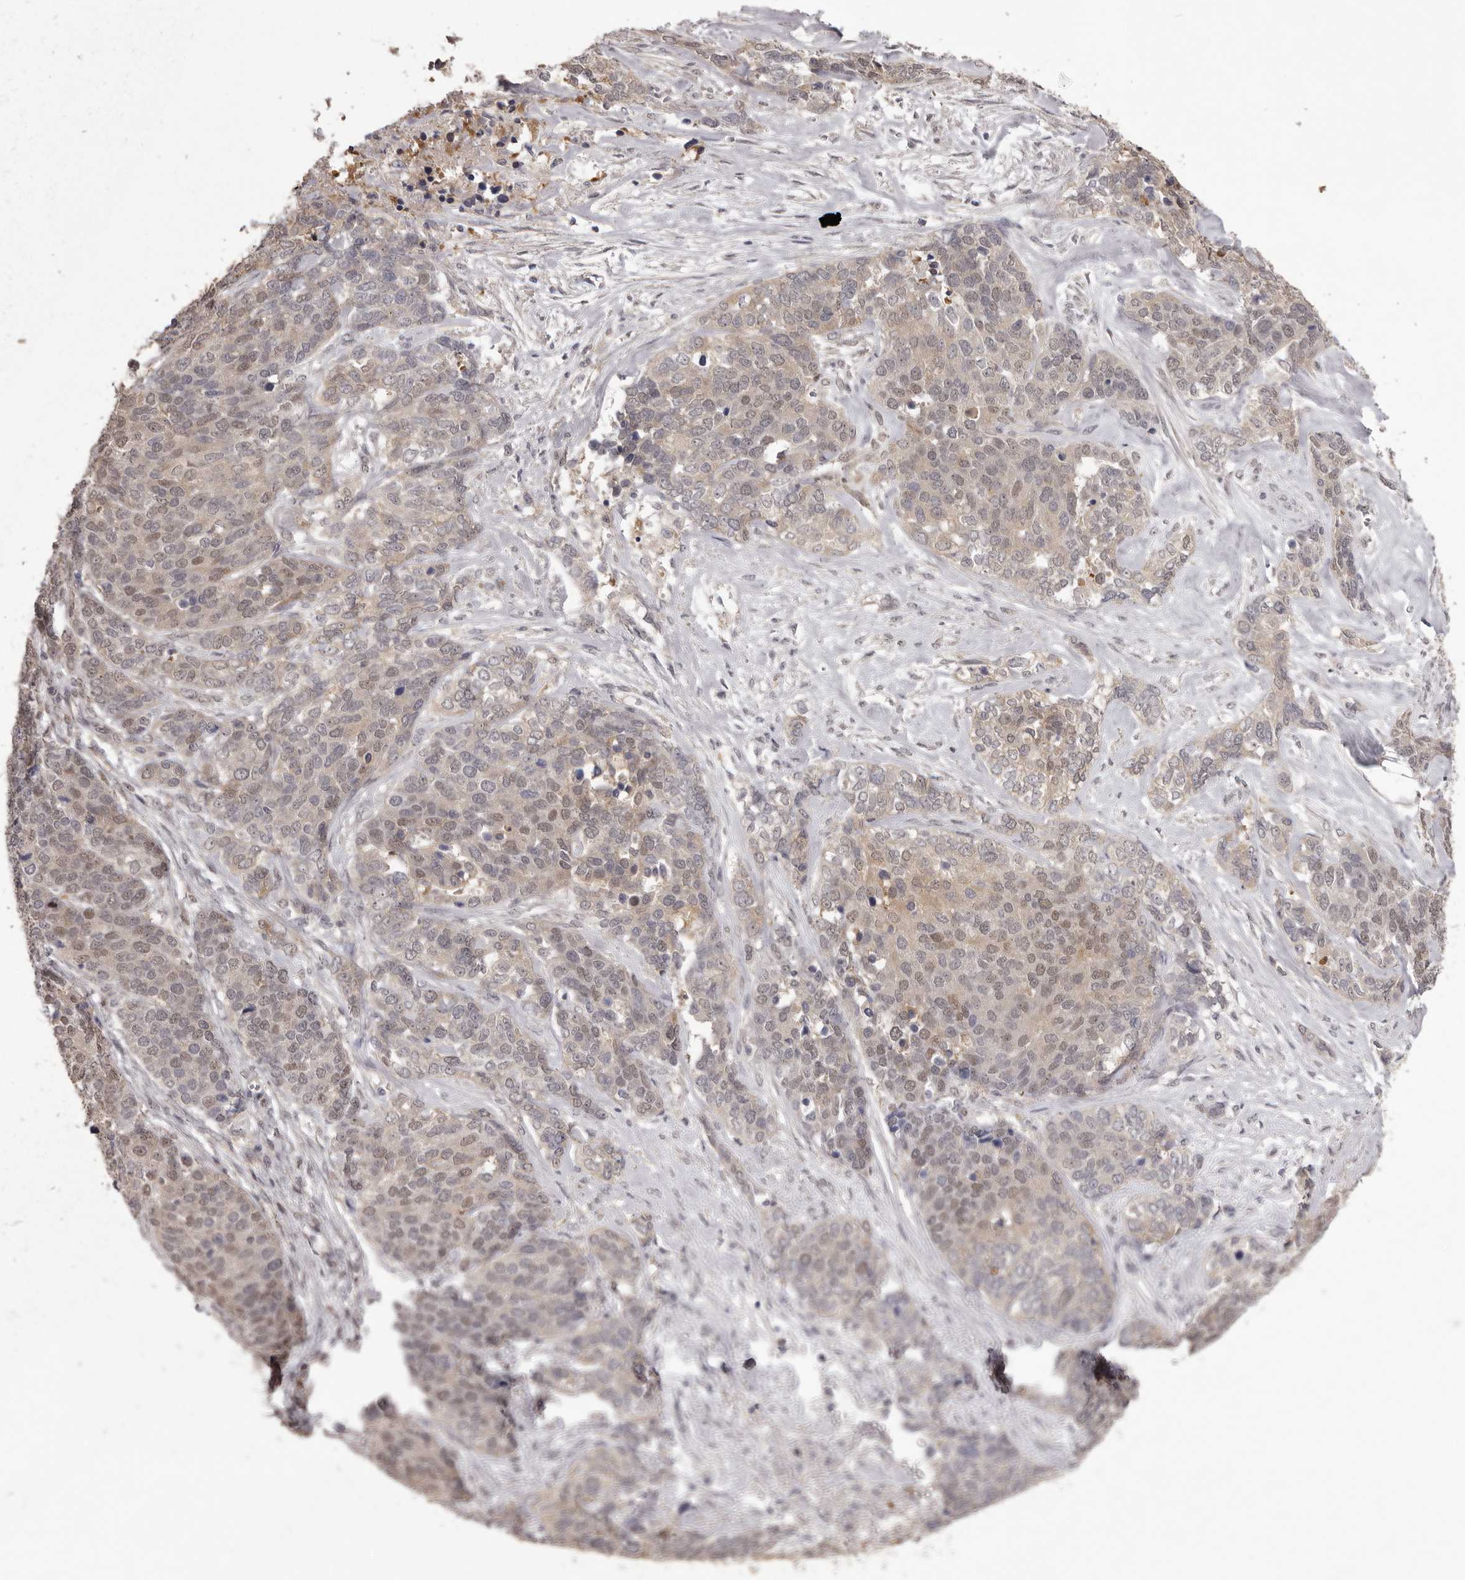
{"staining": {"intensity": "weak", "quantity": "<25%", "location": "cytoplasmic/membranous,nuclear"}, "tissue": "ovarian cancer", "cell_type": "Tumor cells", "image_type": "cancer", "snomed": [{"axis": "morphology", "description": "Cystadenocarcinoma, serous, NOS"}, {"axis": "topography", "description": "Ovary"}], "caption": "The image shows no significant expression in tumor cells of ovarian serous cystadenocarcinoma.", "gene": "MDH1", "patient": {"sex": "female", "age": 44}}